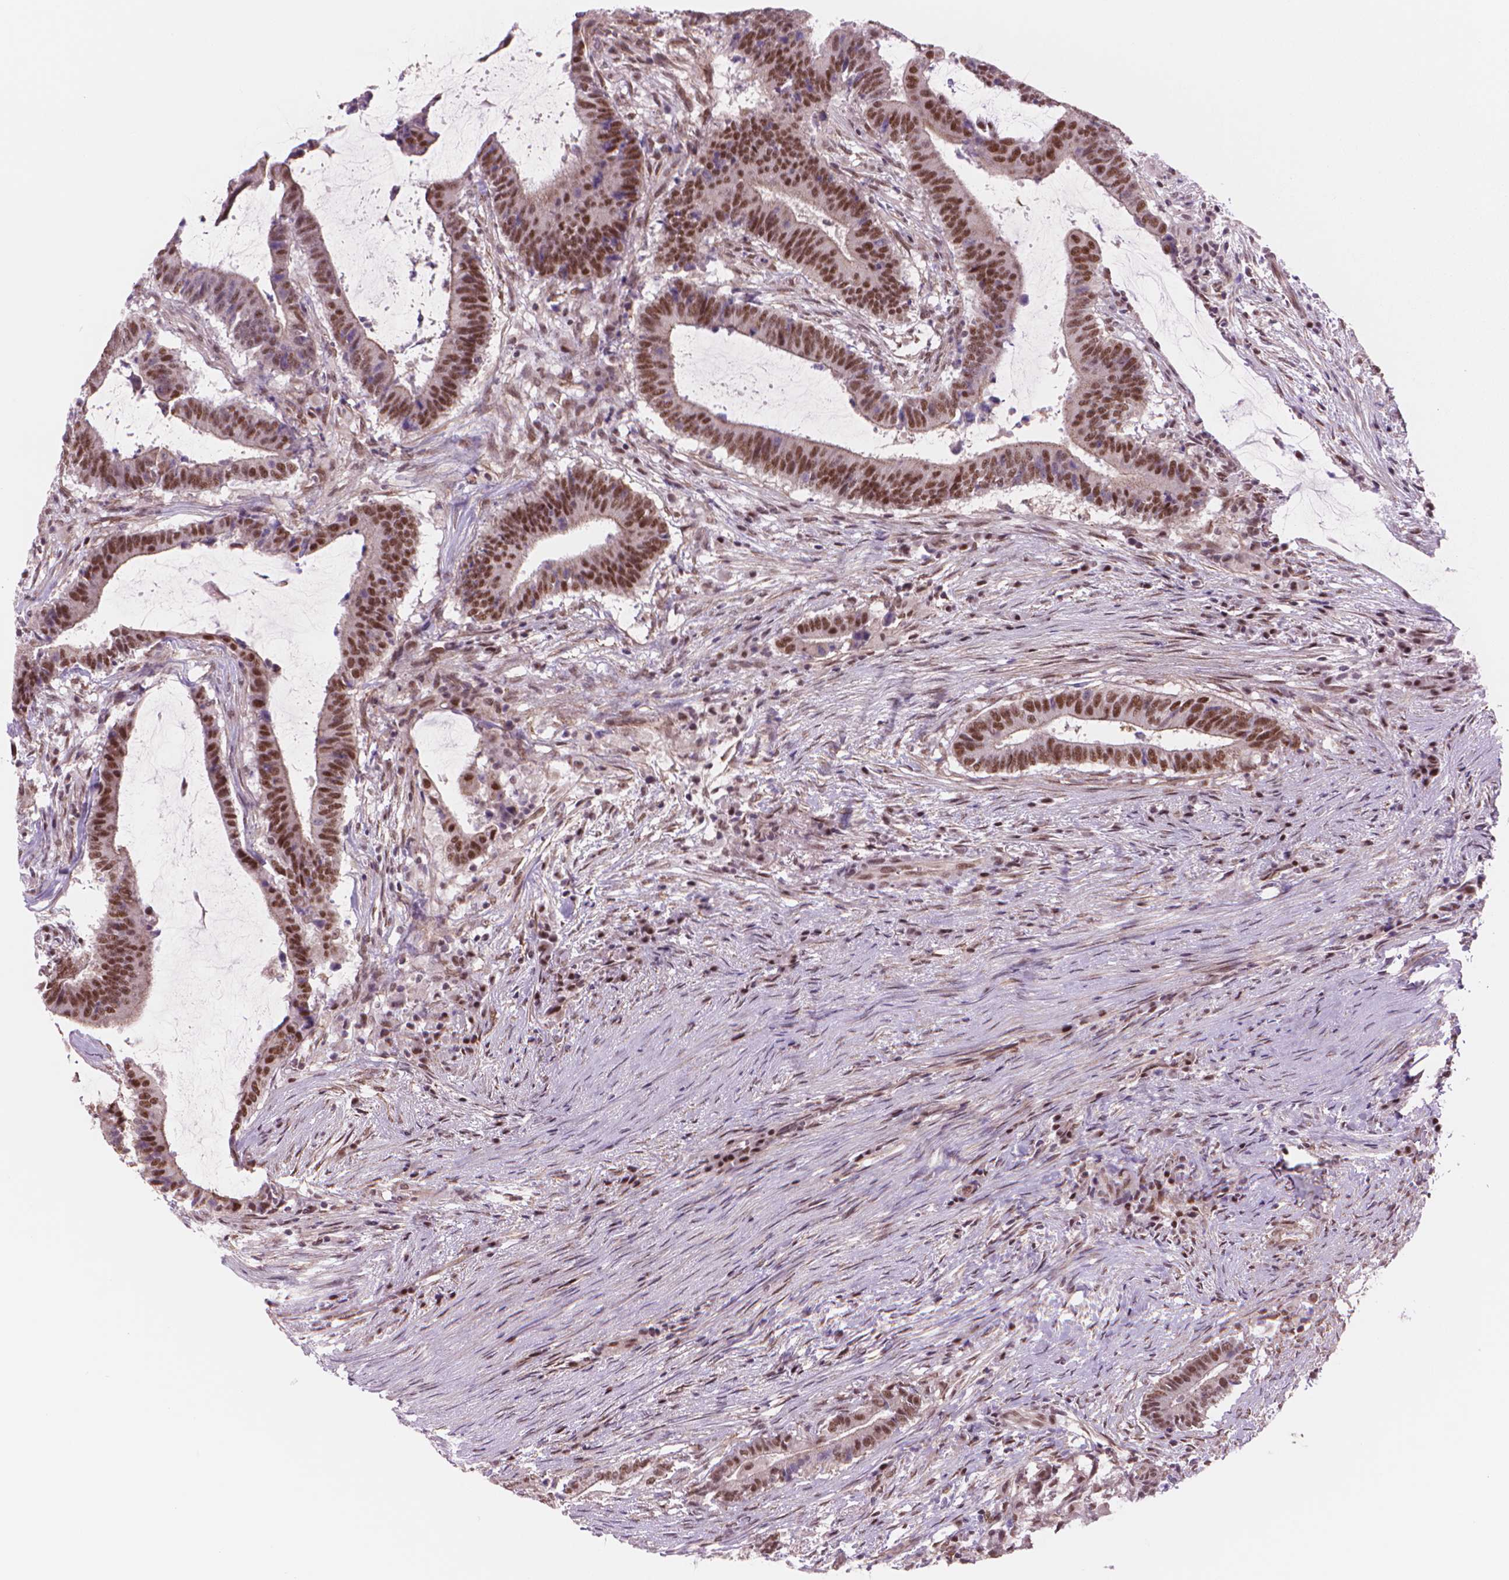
{"staining": {"intensity": "strong", "quantity": ">75%", "location": "nuclear"}, "tissue": "colorectal cancer", "cell_type": "Tumor cells", "image_type": "cancer", "snomed": [{"axis": "morphology", "description": "Adenocarcinoma, NOS"}, {"axis": "topography", "description": "Colon"}], "caption": "A micrograph of colorectal cancer (adenocarcinoma) stained for a protein shows strong nuclear brown staining in tumor cells.", "gene": "POLR3D", "patient": {"sex": "female", "age": 43}}